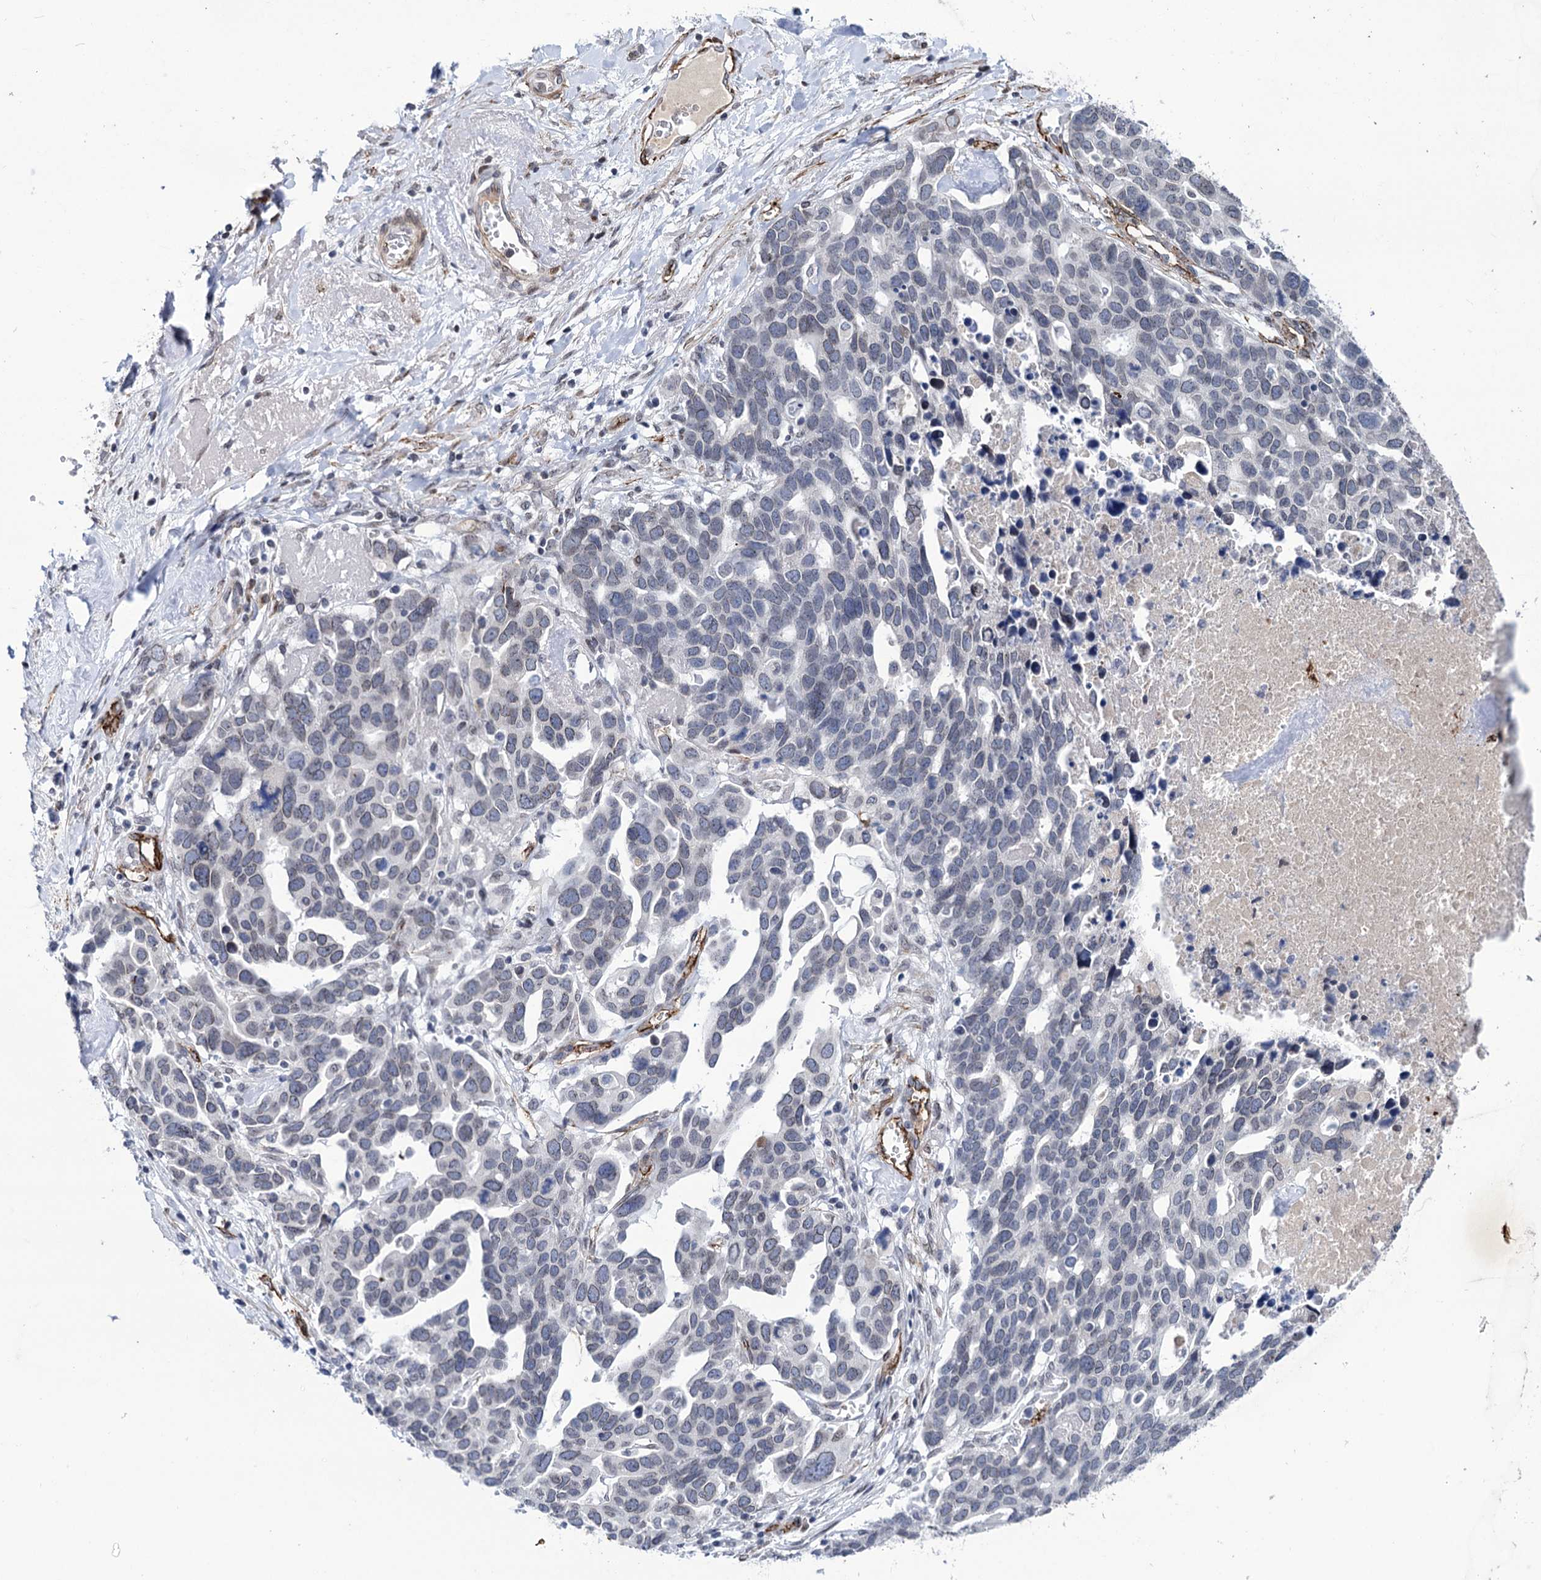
{"staining": {"intensity": "negative", "quantity": "none", "location": "none"}, "tissue": "ovarian cancer", "cell_type": "Tumor cells", "image_type": "cancer", "snomed": [{"axis": "morphology", "description": "Cystadenocarcinoma, serous, NOS"}, {"axis": "topography", "description": "Ovary"}], "caption": "This is an immunohistochemistry photomicrograph of human ovarian cancer (serous cystadenocarcinoma). There is no staining in tumor cells.", "gene": "ZC3H12C", "patient": {"sex": "female", "age": 54}}